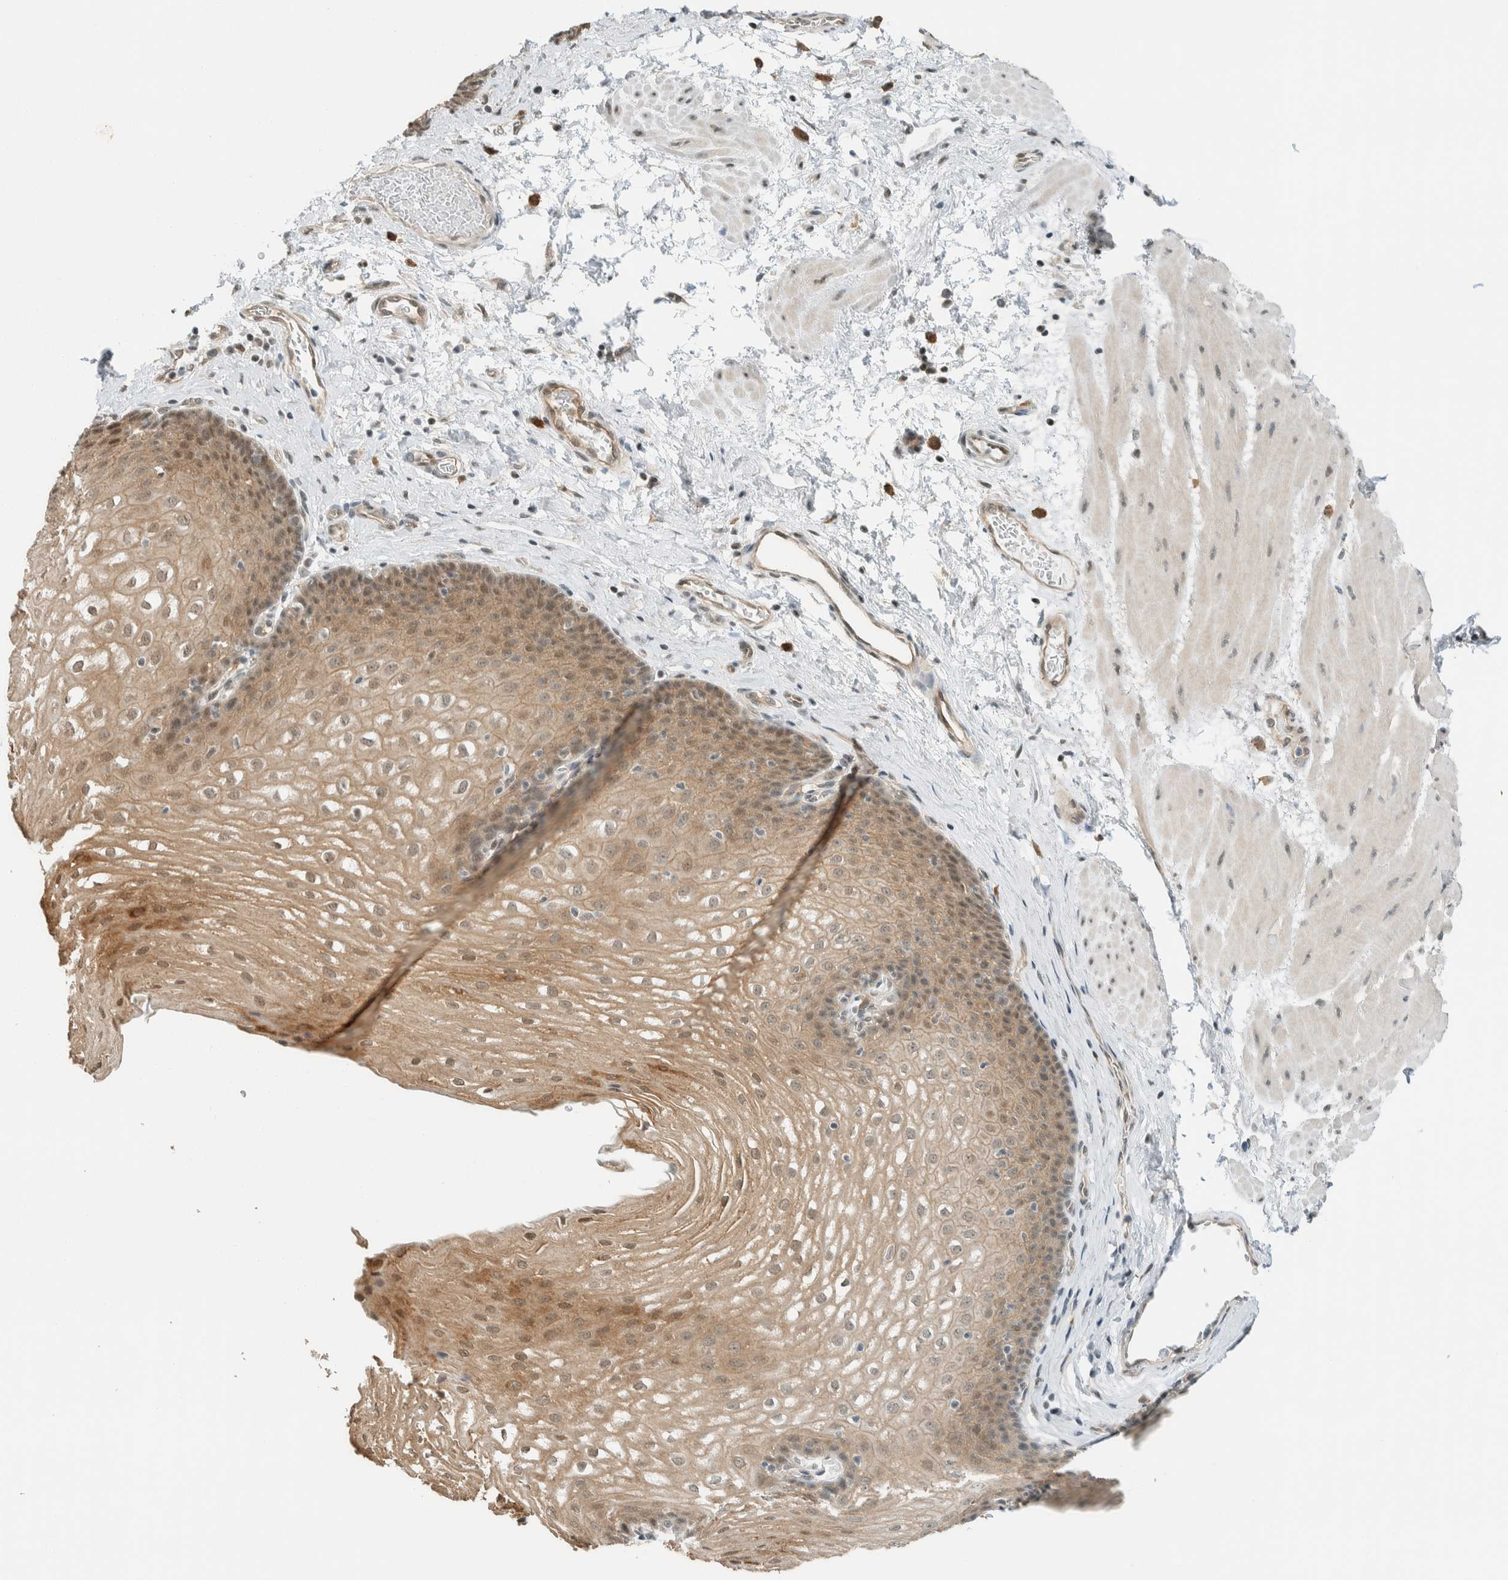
{"staining": {"intensity": "moderate", "quantity": ">75%", "location": "cytoplasmic/membranous,nuclear"}, "tissue": "esophagus", "cell_type": "Squamous epithelial cells", "image_type": "normal", "snomed": [{"axis": "morphology", "description": "Normal tissue, NOS"}, {"axis": "topography", "description": "Esophagus"}], "caption": "Immunohistochemical staining of normal esophagus reveals >75% levels of moderate cytoplasmic/membranous,nuclear protein staining in about >75% of squamous epithelial cells. (IHC, brightfield microscopy, high magnification).", "gene": "NIBAN2", "patient": {"sex": "male", "age": 48}}